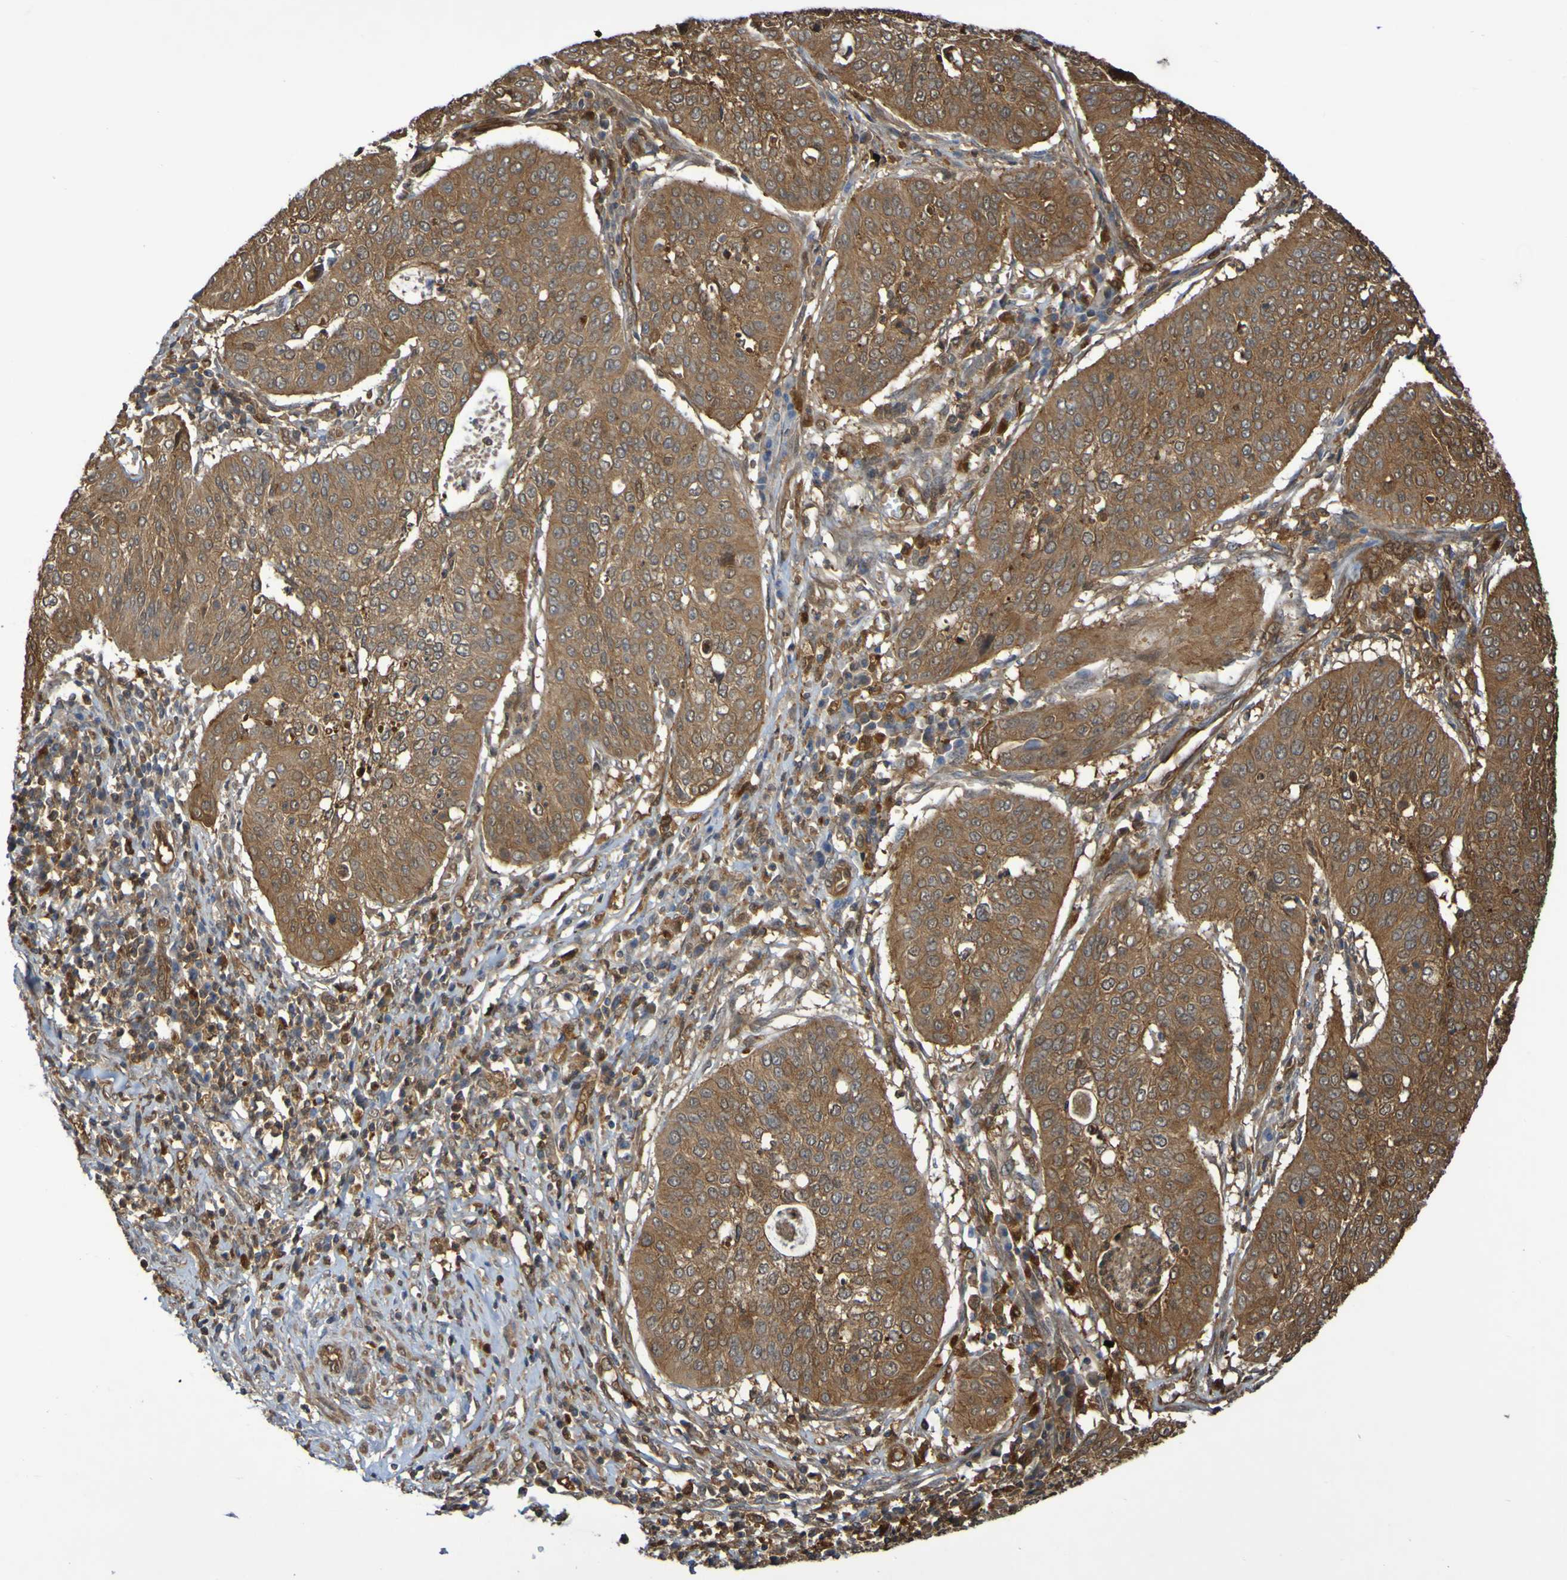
{"staining": {"intensity": "moderate", "quantity": ">75%", "location": "cytoplasmic/membranous"}, "tissue": "cervical cancer", "cell_type": "Tumor cells", "image_type": "cancer", "snomed": [{"axis": "morphology", "description": "Normal tissue, NOS"}, {"axis": "morphology", "description": "Squamous cell carcinoma, NOS"}, {"axis": "topography", "description": "Cervix"}], "caption": "Moderate cytoplasmic/membranous expression for a protein is present in approximately >75% of tumor cells of cervical cancer using immunohistochemistry (IHC).", "gene": "SERPINB6", "patient": {"sex": "female", "age": 39}}